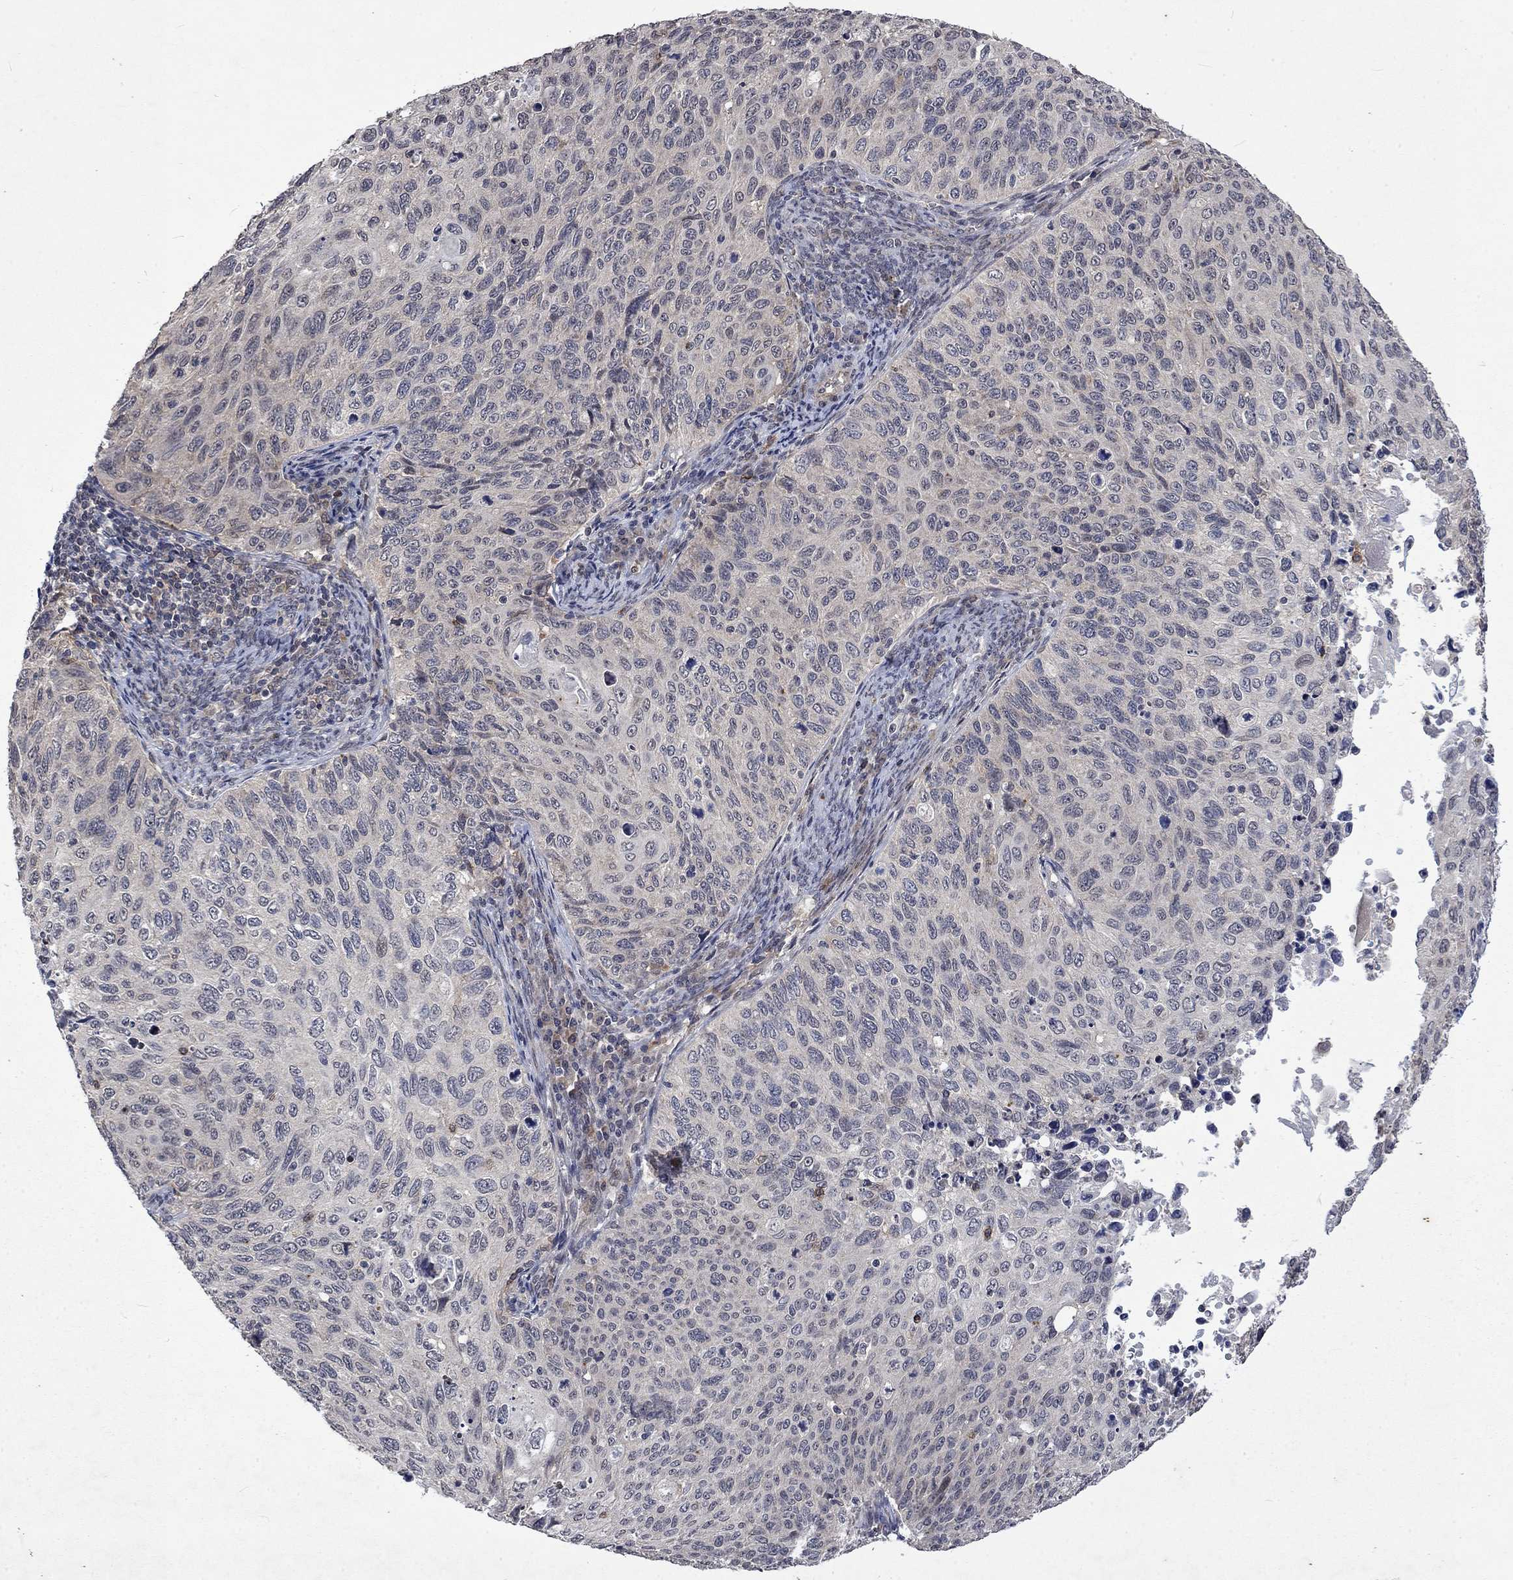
{"staining": {"intensity": "negative", "quantity": "none", "location": "none"}, "tissue": "cervical cancer", "cell_type": "Tumor cells", "image_type": "cancer", "snomed": [{"axis": "morphology", "description": "Squamous cell carcinoma, NOS"}, {"axis": "topography", "description": "Cervix"}], "caption": "IHC of human cervical squamous cell carcinoma displays no staining in tumor cells.", "gene": "PPP1R9A", "patient": {"sex": "female", "age": 70}}